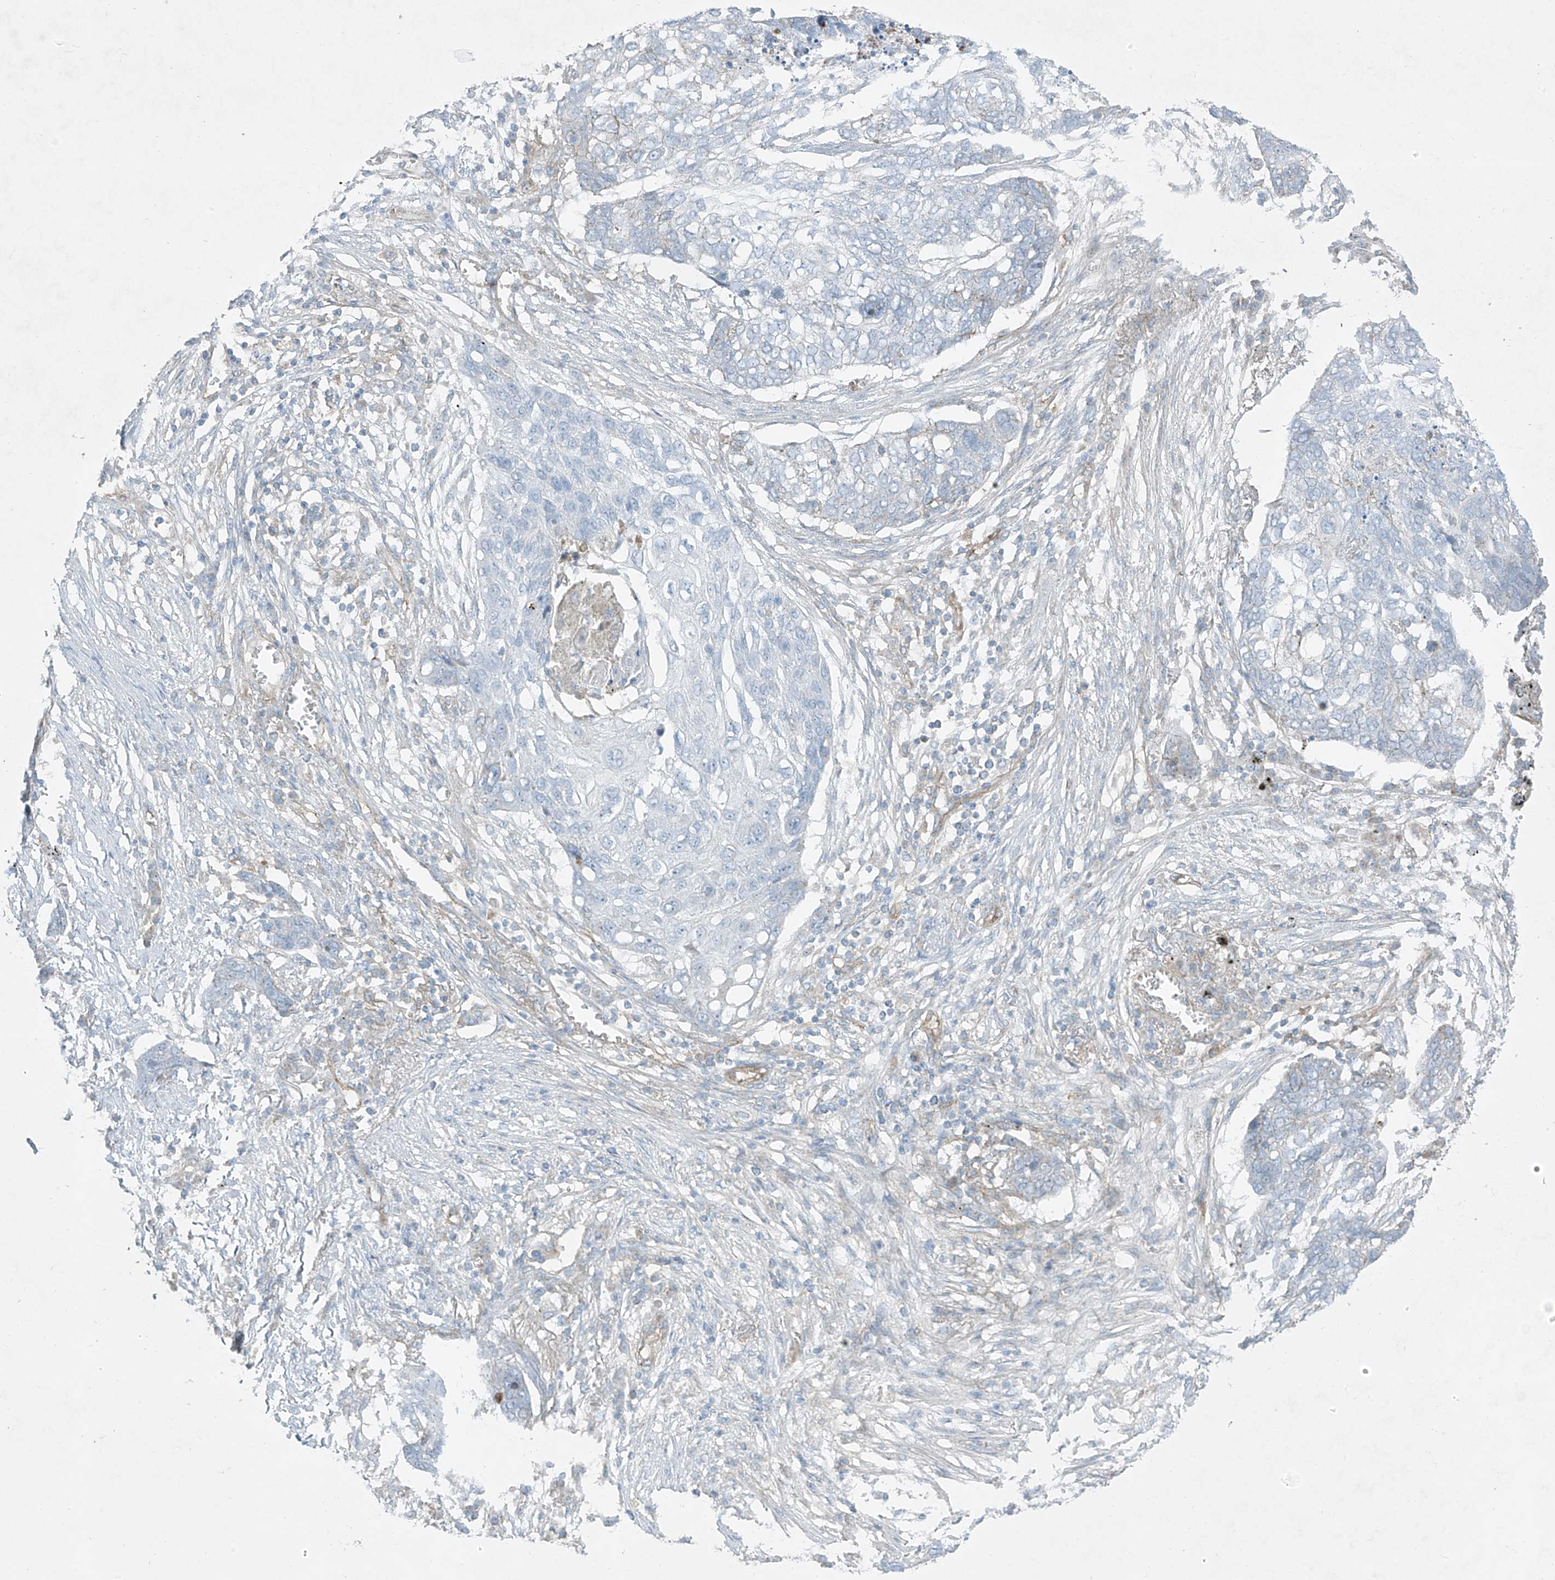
{"staining": {"intensity": "negative", "quantity": "none", "location": "none"}, "tissue": "lung cancer", "cell_type": "Tumor cells", "image_type": "cancer", "snomed": [{"axis": "morphology", "description": "Squamous cell carcinoma, NOS"}, {"axis": "topography", "description": "Lung"}], "caption": "IHC of squamous cell carcinoma (lung) shows no expression in tumor cells.", "gene": "VAMP5", "patient": {"sex": "female", "age": 63}}